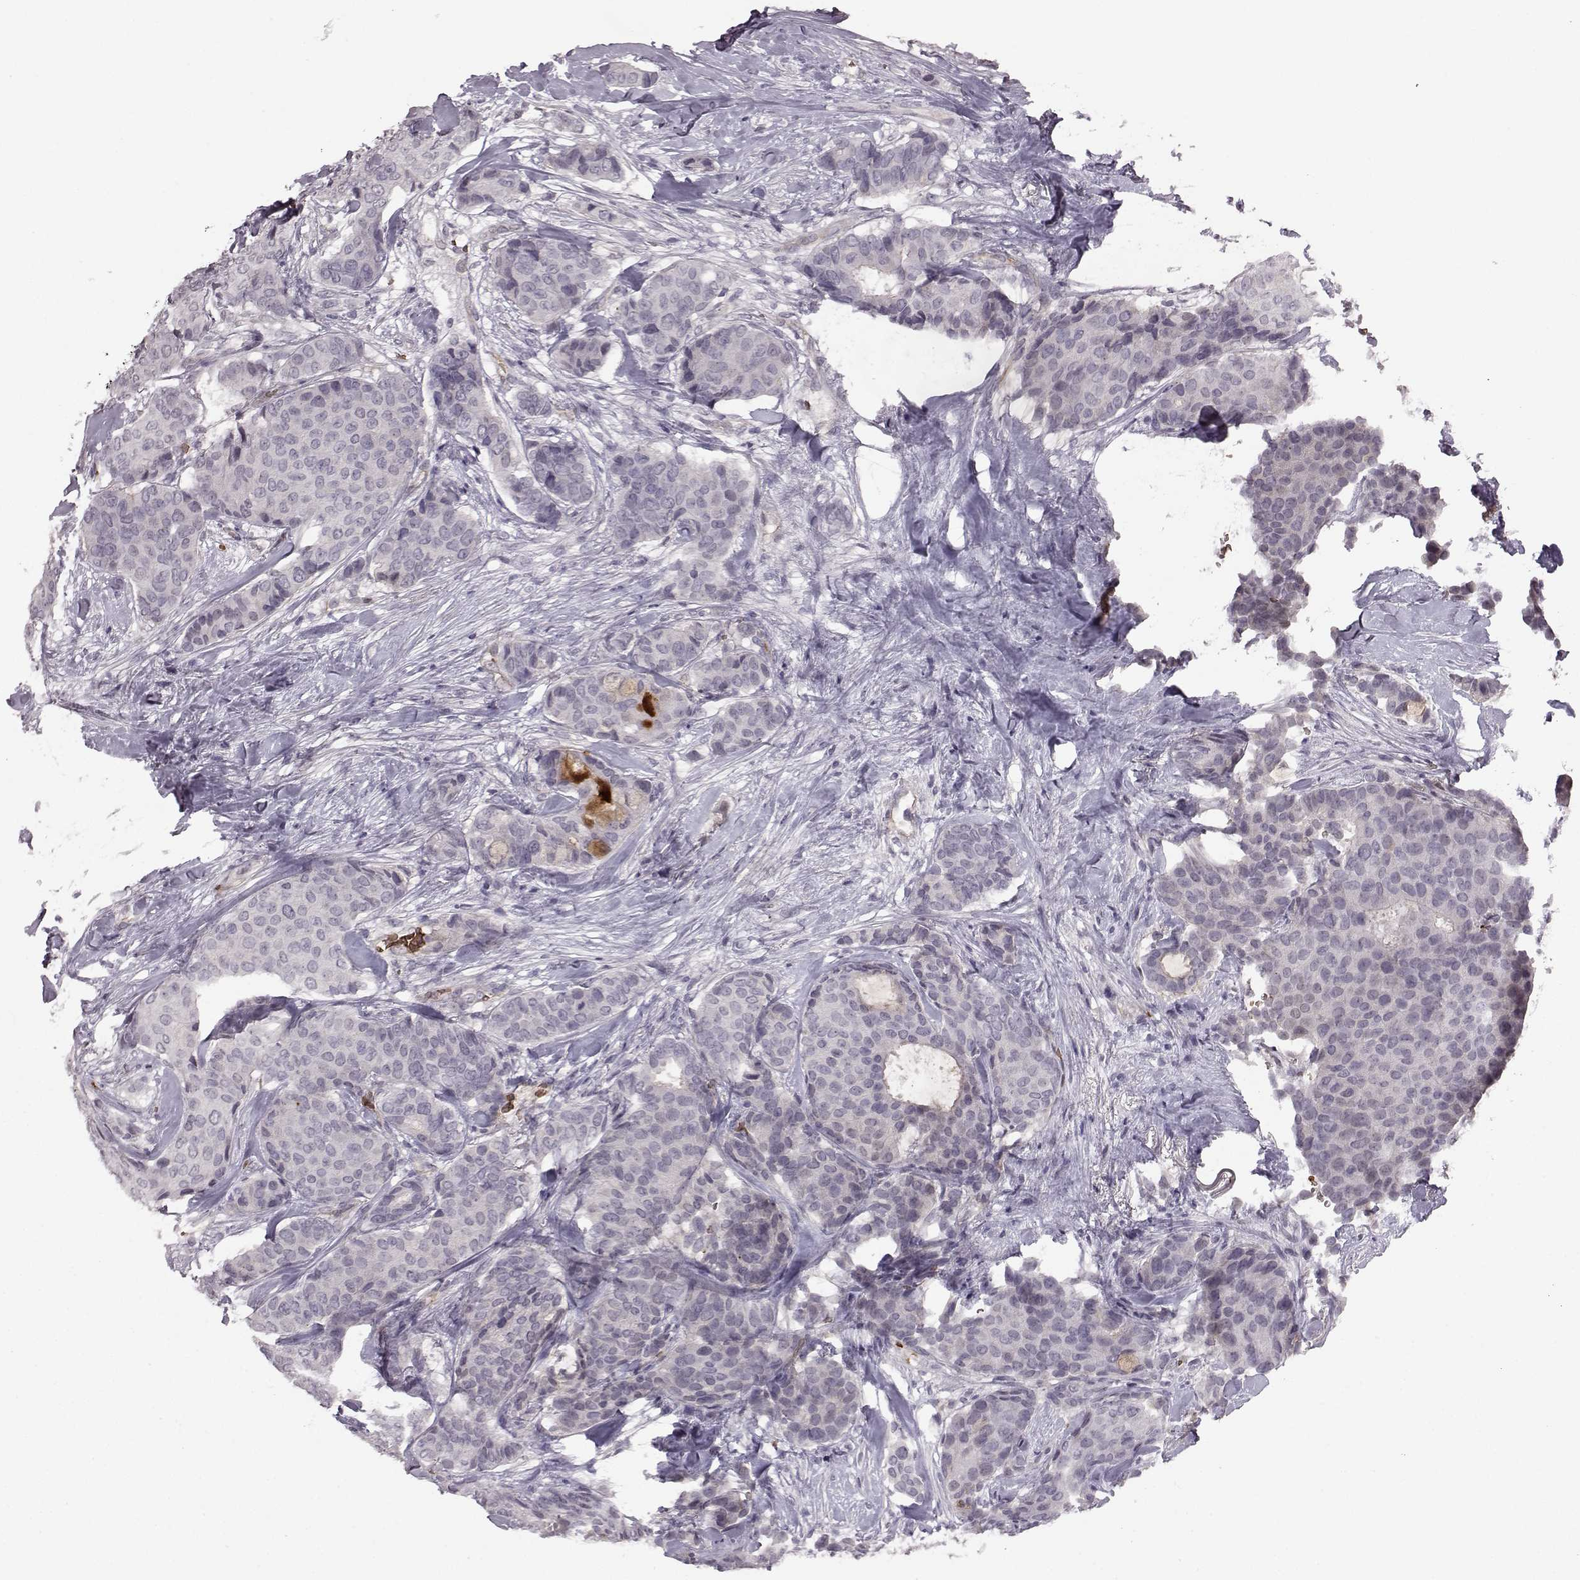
{"staining": {"intensity": "negative", "quantity": "none", "location": "none"}, "tissue": "breast cancer", "cell_type": "Tumor cells", "image_type": "cancer", "snomed": [{"axis": "morphology", "description": "Duct carcinoma"}, {"axis": "topography", "description": "Breast"}], "caption": "Photomicrograph shows no protein staining in tumor cells of breast cancer (invasive ductal carcinoma) tissue.", "gene": "PROP1", "patient": {"sex": "female", "age": 75}}